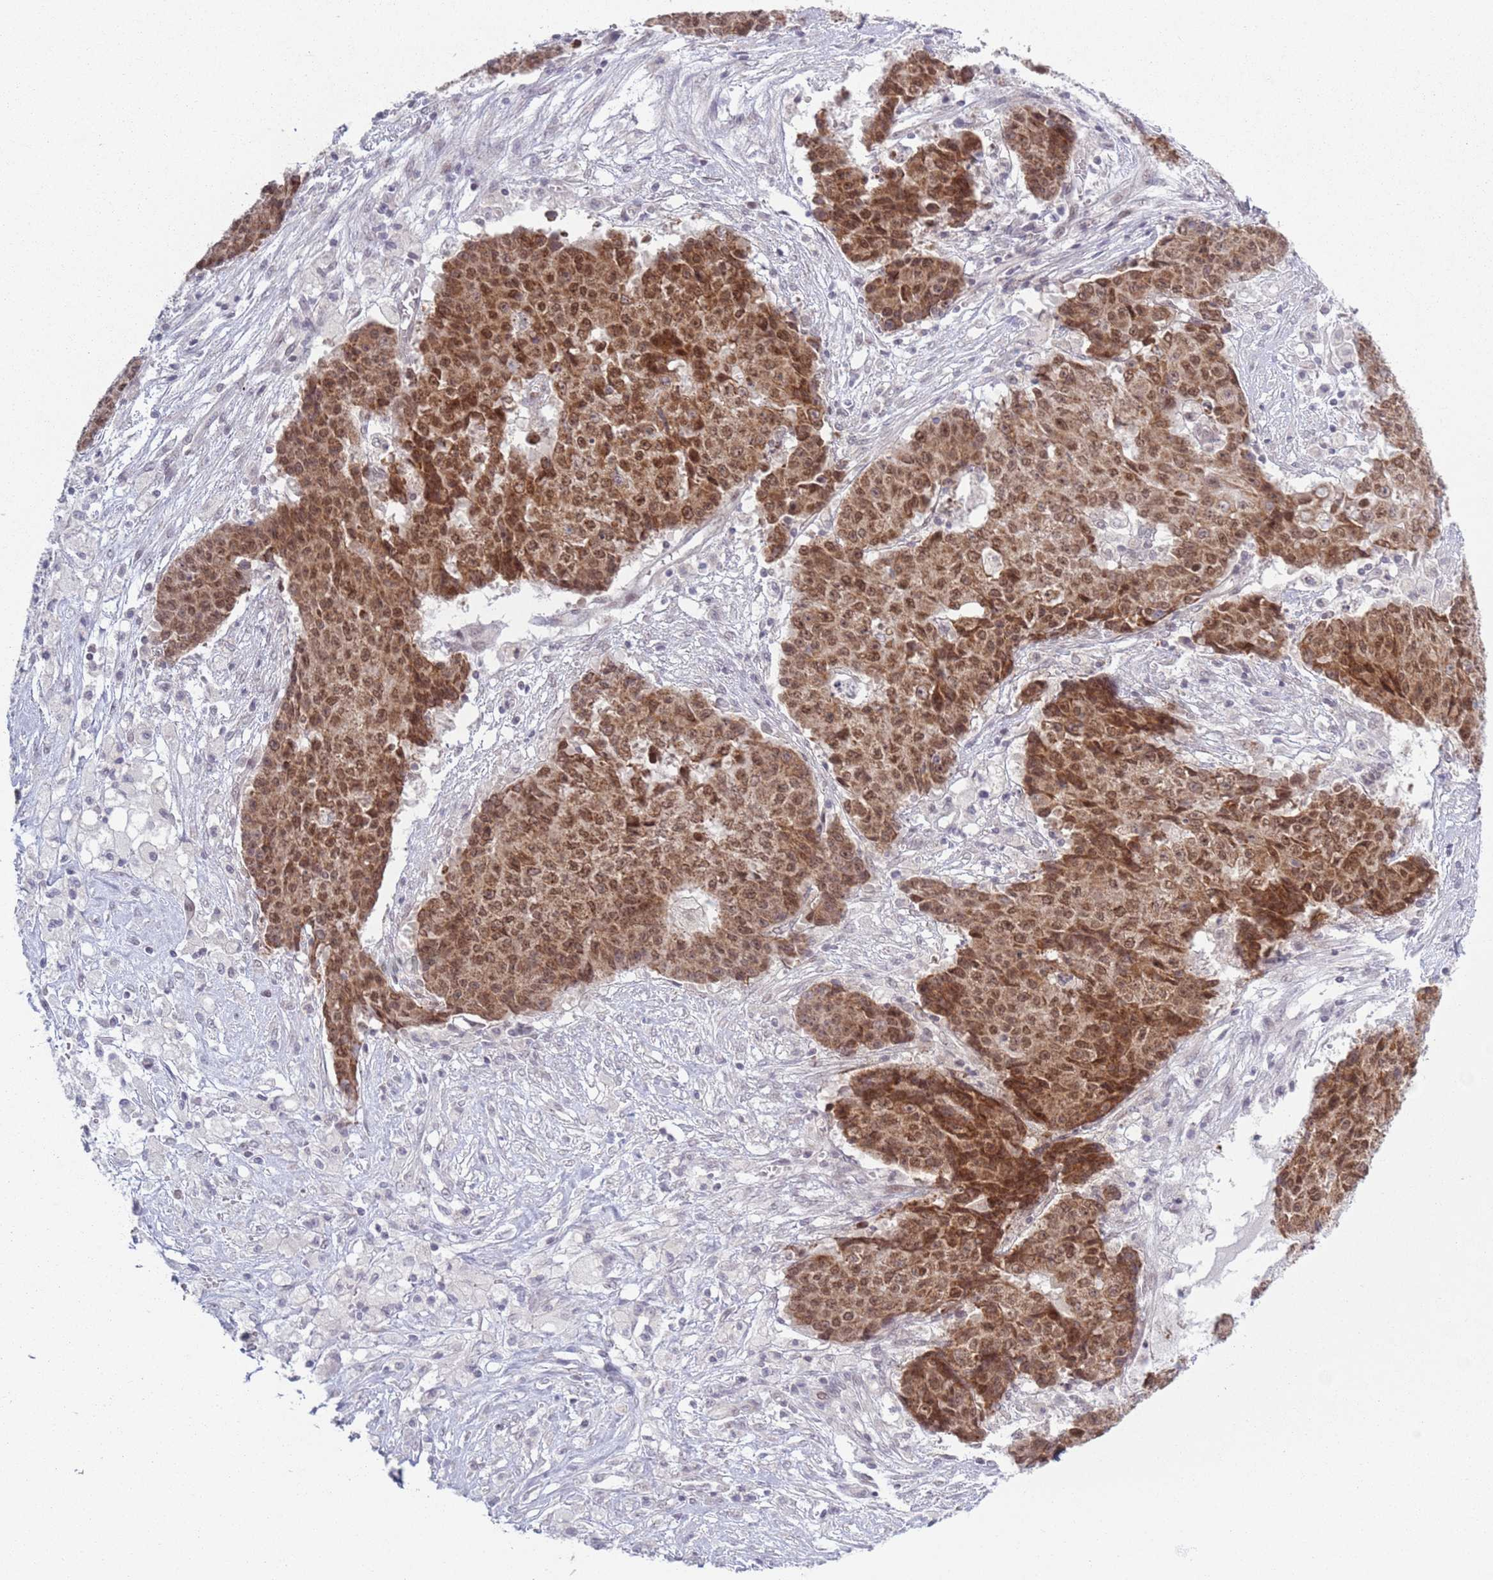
{"staining": {"intensity": "moderate", "quantity": ">75%", "location": "cytoplasmic/membranous,nuclear"}, "tissue": "ovarian cancer", "cell_type": "Tumor cells", "image_type": "cancer", "snomed": [{"axis": "morphology", "description": "Carcinoma, endometroid"}, {"axis": "topography", "description": "Ovary"}], "caption": "Ovarian cancer (endometroid carcinoma) was stained to show a protein in brown. There is medium levels of moderate cytoplasmic/membranous and nuclear positivity in about >75% of tumor cells. The protein is stained brown, and the nuclei are stained in blue (DAB IHC with brightfield microscopy, high magnification).", "gene": "MRPL34", "patient": {"sex": "female", "age": 42}}